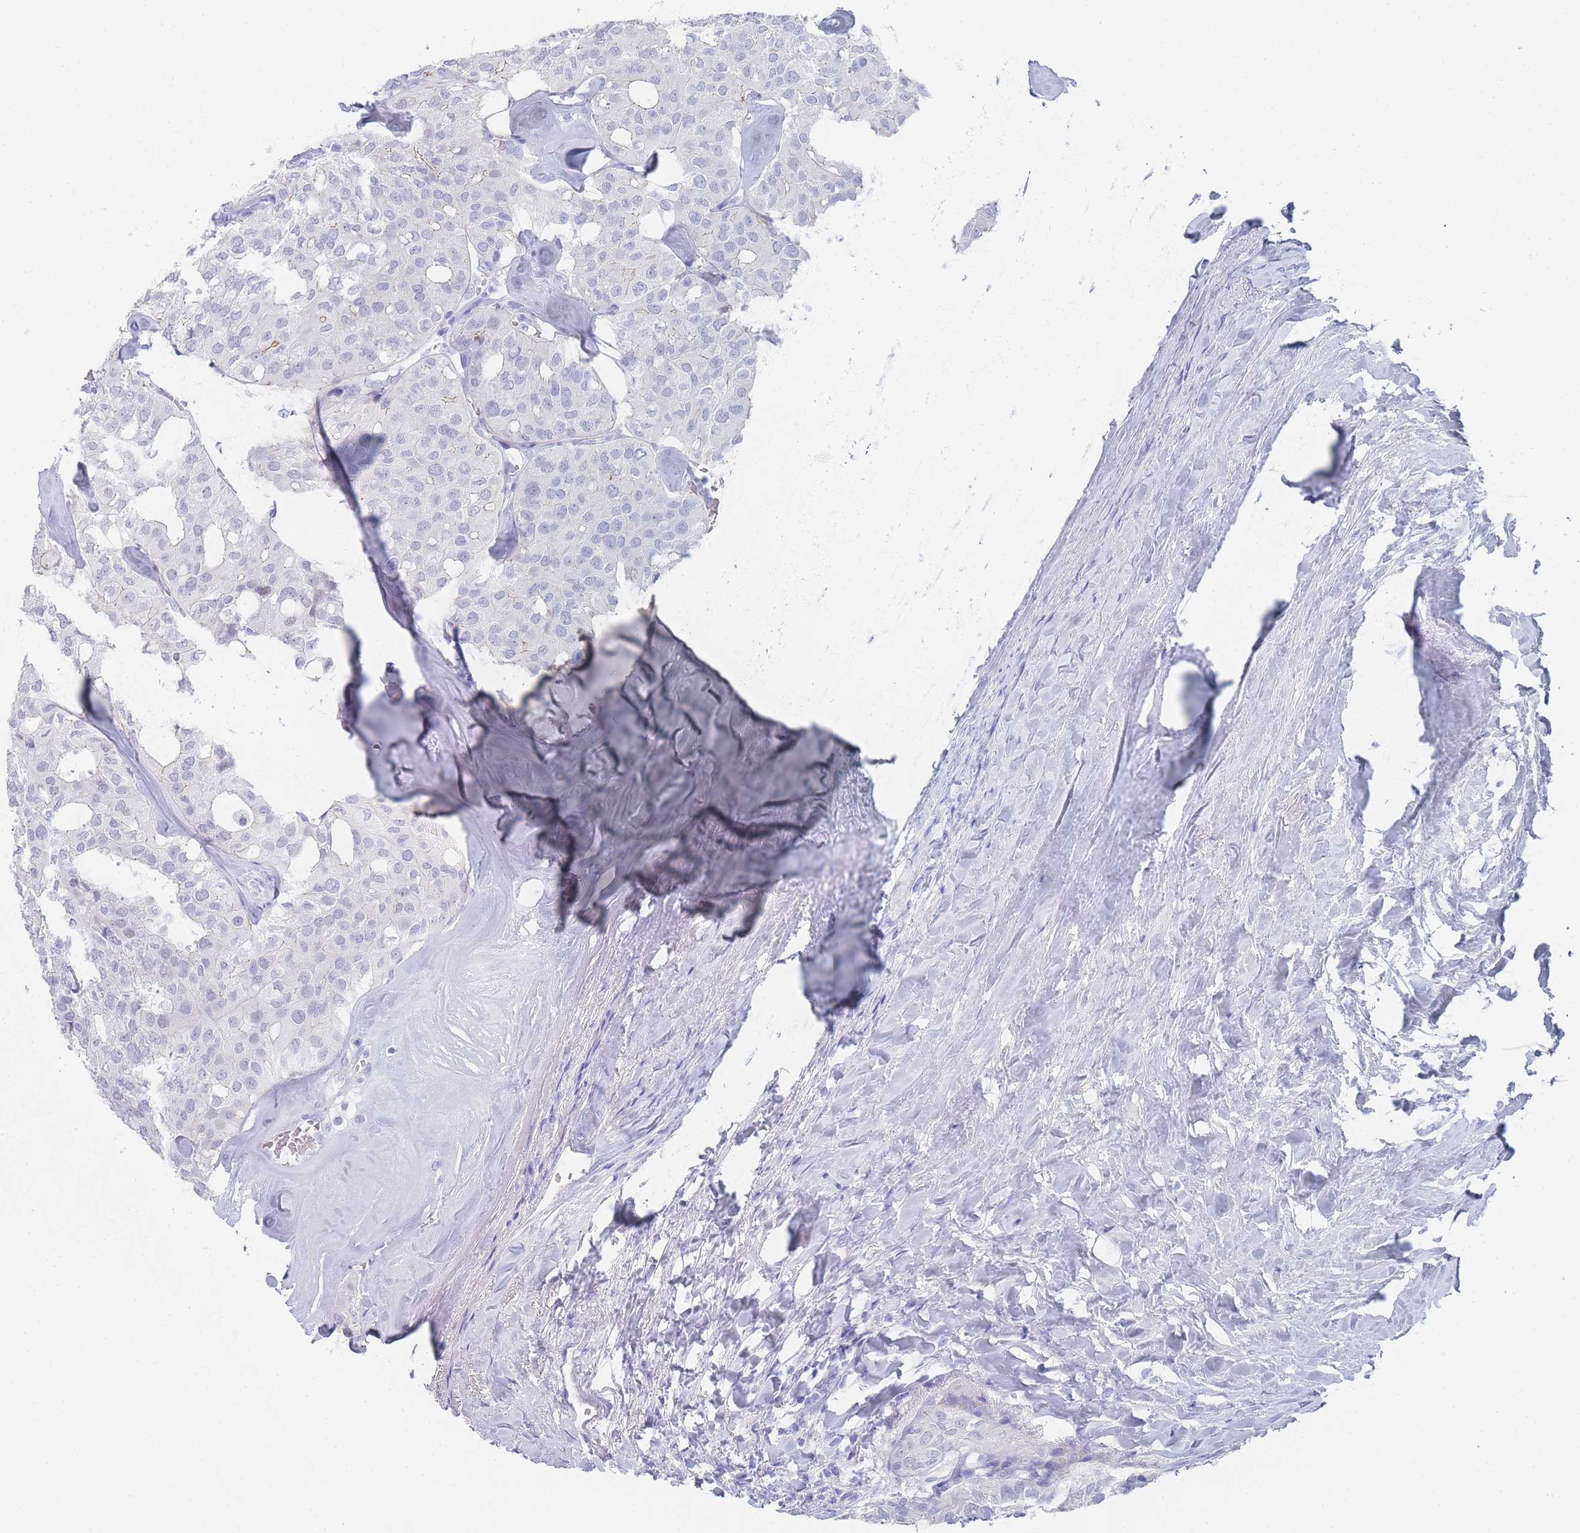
{"staining": {"intensity": "negative", "quantity": "none", "location": "none"}, "tissue": "thyroid cancer", "cell_type": "Tumor cells", "image_type": "cancer", "snomed": [{"axis": "morphology", "description": "Follicular adenoma carcinoma, NOS"}, {"axis": "topography", "description": "Thyroid gland"}], "caption": "Immunohistochemical staining of human thyroid cancer demonstrates no significant positivity in tumor cells.", "gene": "IMPG1", "patient": {"sex": "male", "age": 75}}